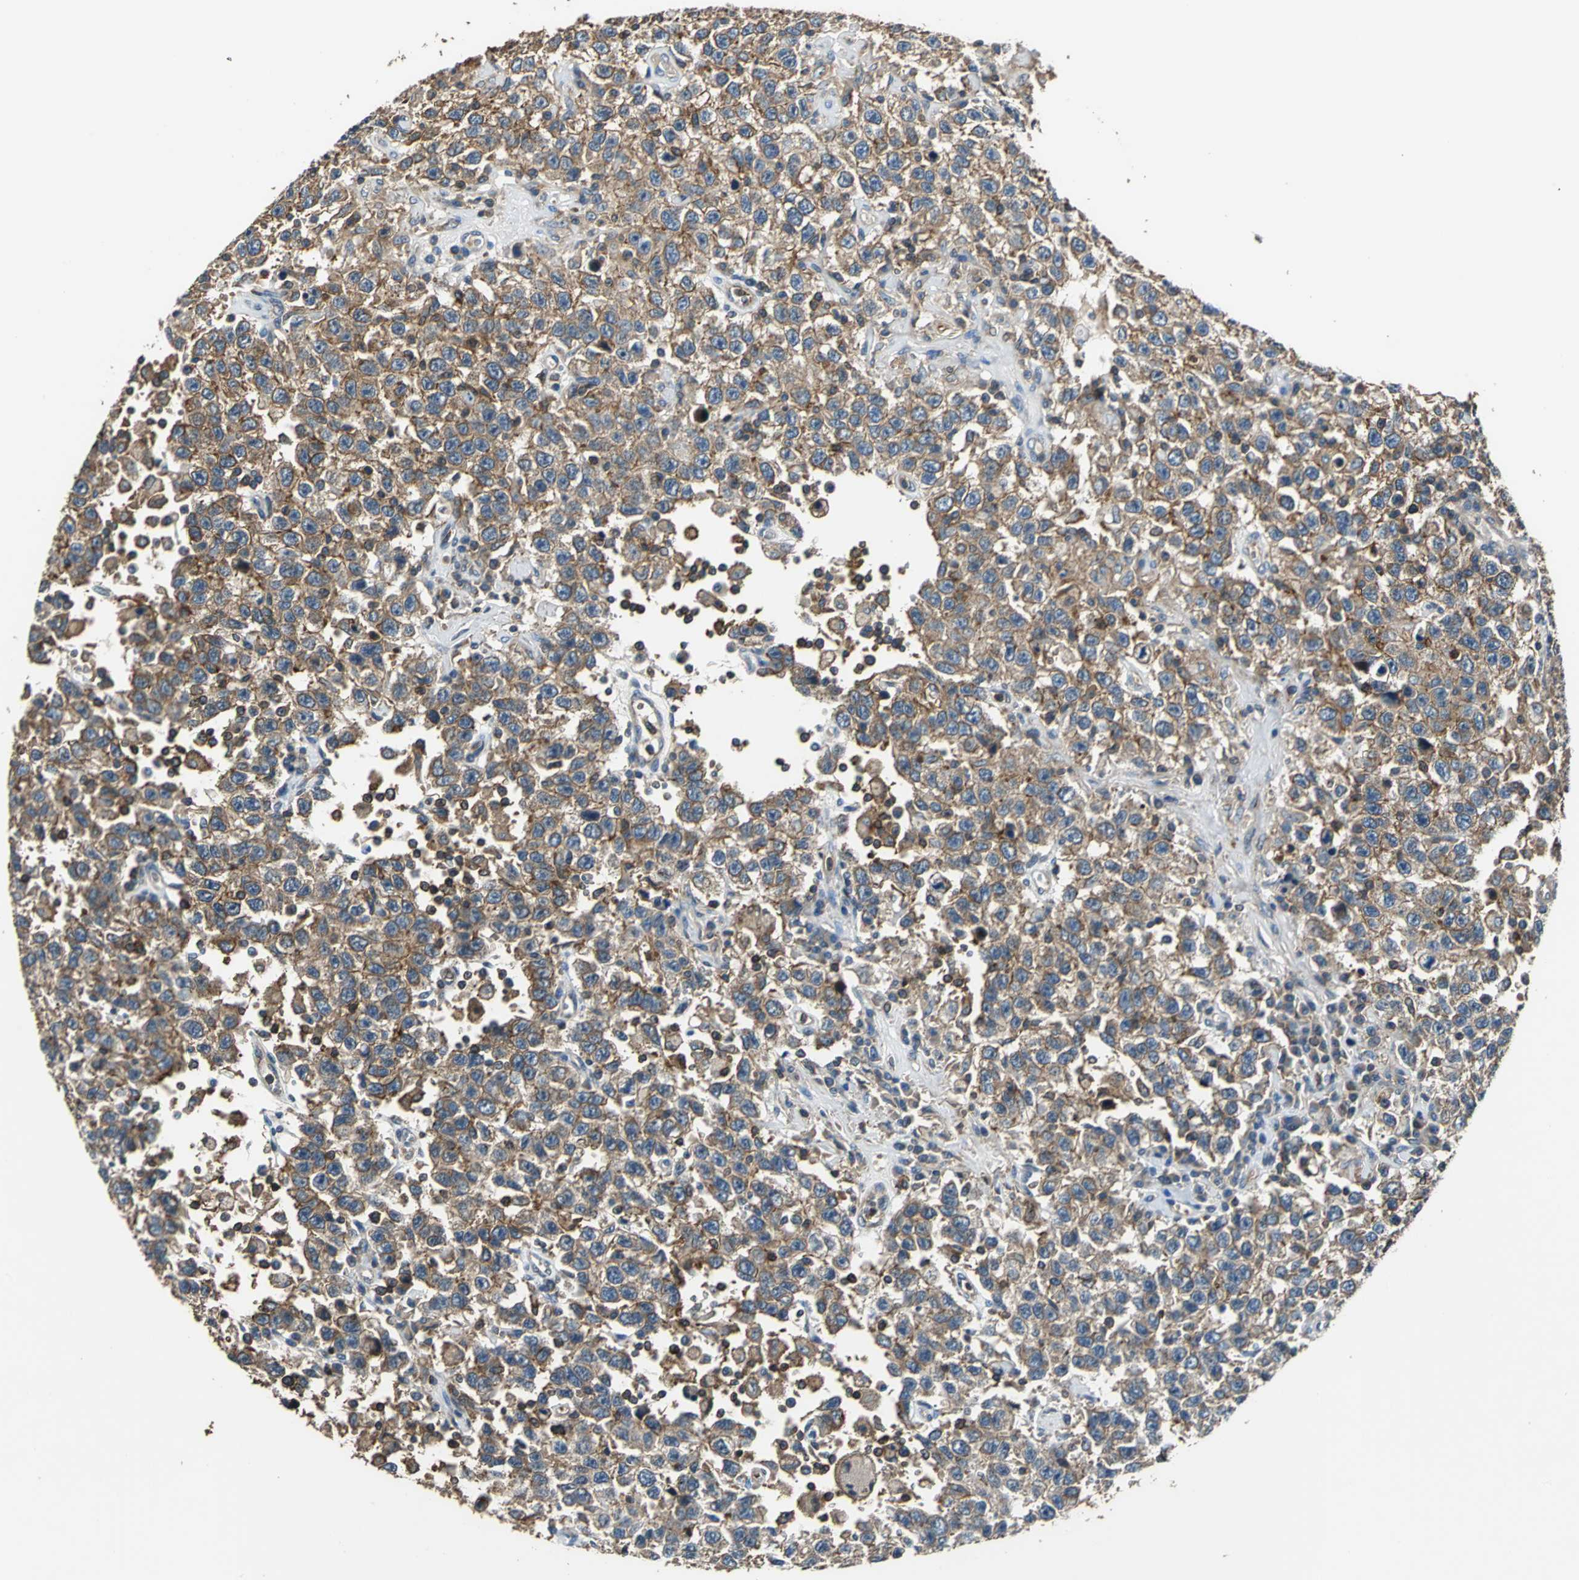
{"staining": {"intensity": "strong", "quantity": ">75%", "location": "cytoplasmic/membranous"}, "tissue": "testis cancer", "cell_type": "Tumor cells", "image_type": "cancer", "snomed": [{"axis": "morphology", "description": "Seminoma, NOS"}, {"axis": "topography", "description": "Testis"}], "caption": "This is an image of immunohistochemistry (IHC) staining of testis seminoma, which shows strong expression in the cytoplasmic/membranous of tumor cells.", "gene": "PARVA", "patient": {"sex": "male", "age": 41}}